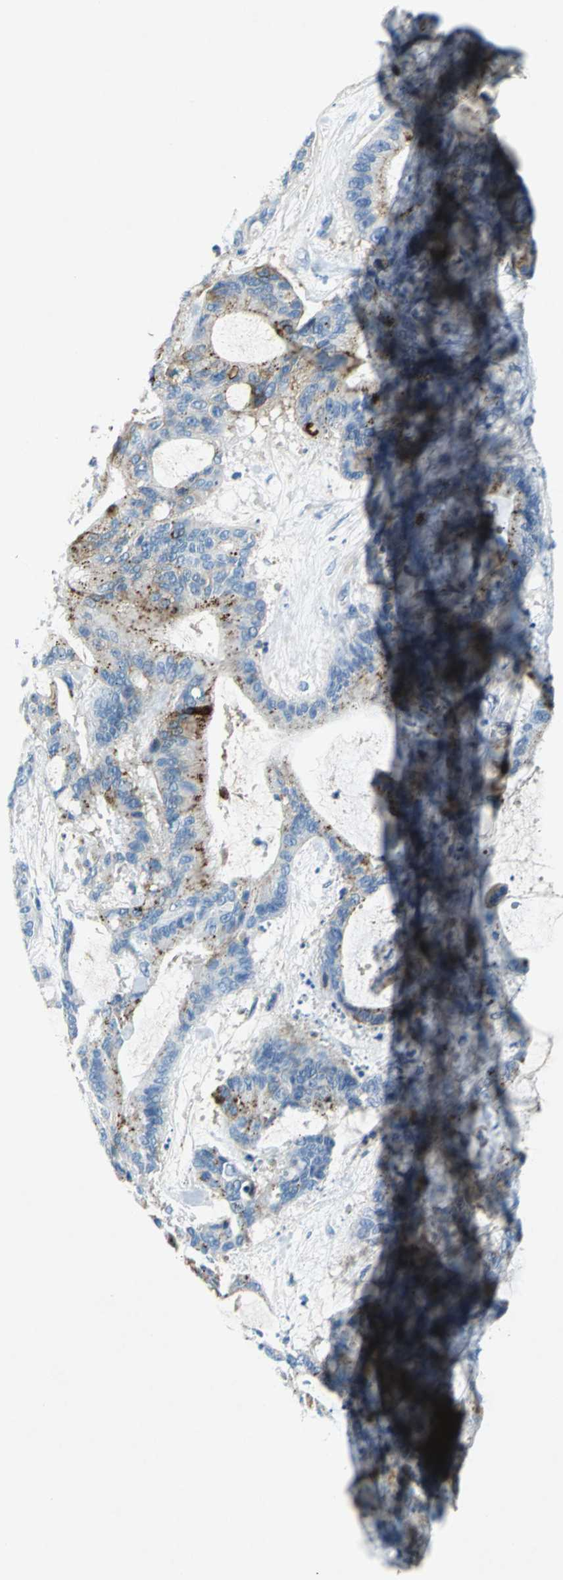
{"staining": {"intensity": "strong", "quantity": "25%-75%", "location": "cytoplasmic/membranous"}, "tissue": "liver cancer", "cell_type": "Tumor cells", "image_type": "cancer", "snomed": [{"axis": "morphology", "description": "Cholangiocarcinoma"}, {"axis": "topography", "description": "Liver"}], "caption": "Immunohistochemistry (IHC) photomicrograph of human liver cholangiocarcinoma stained for a protein (brown), which reveals high levels of strong cytoplasmic/membranous positivity in approximately 25%-75% of tumor cells.", "gene": "RPS13", "patient": {"sex": "female", "age": 73}}